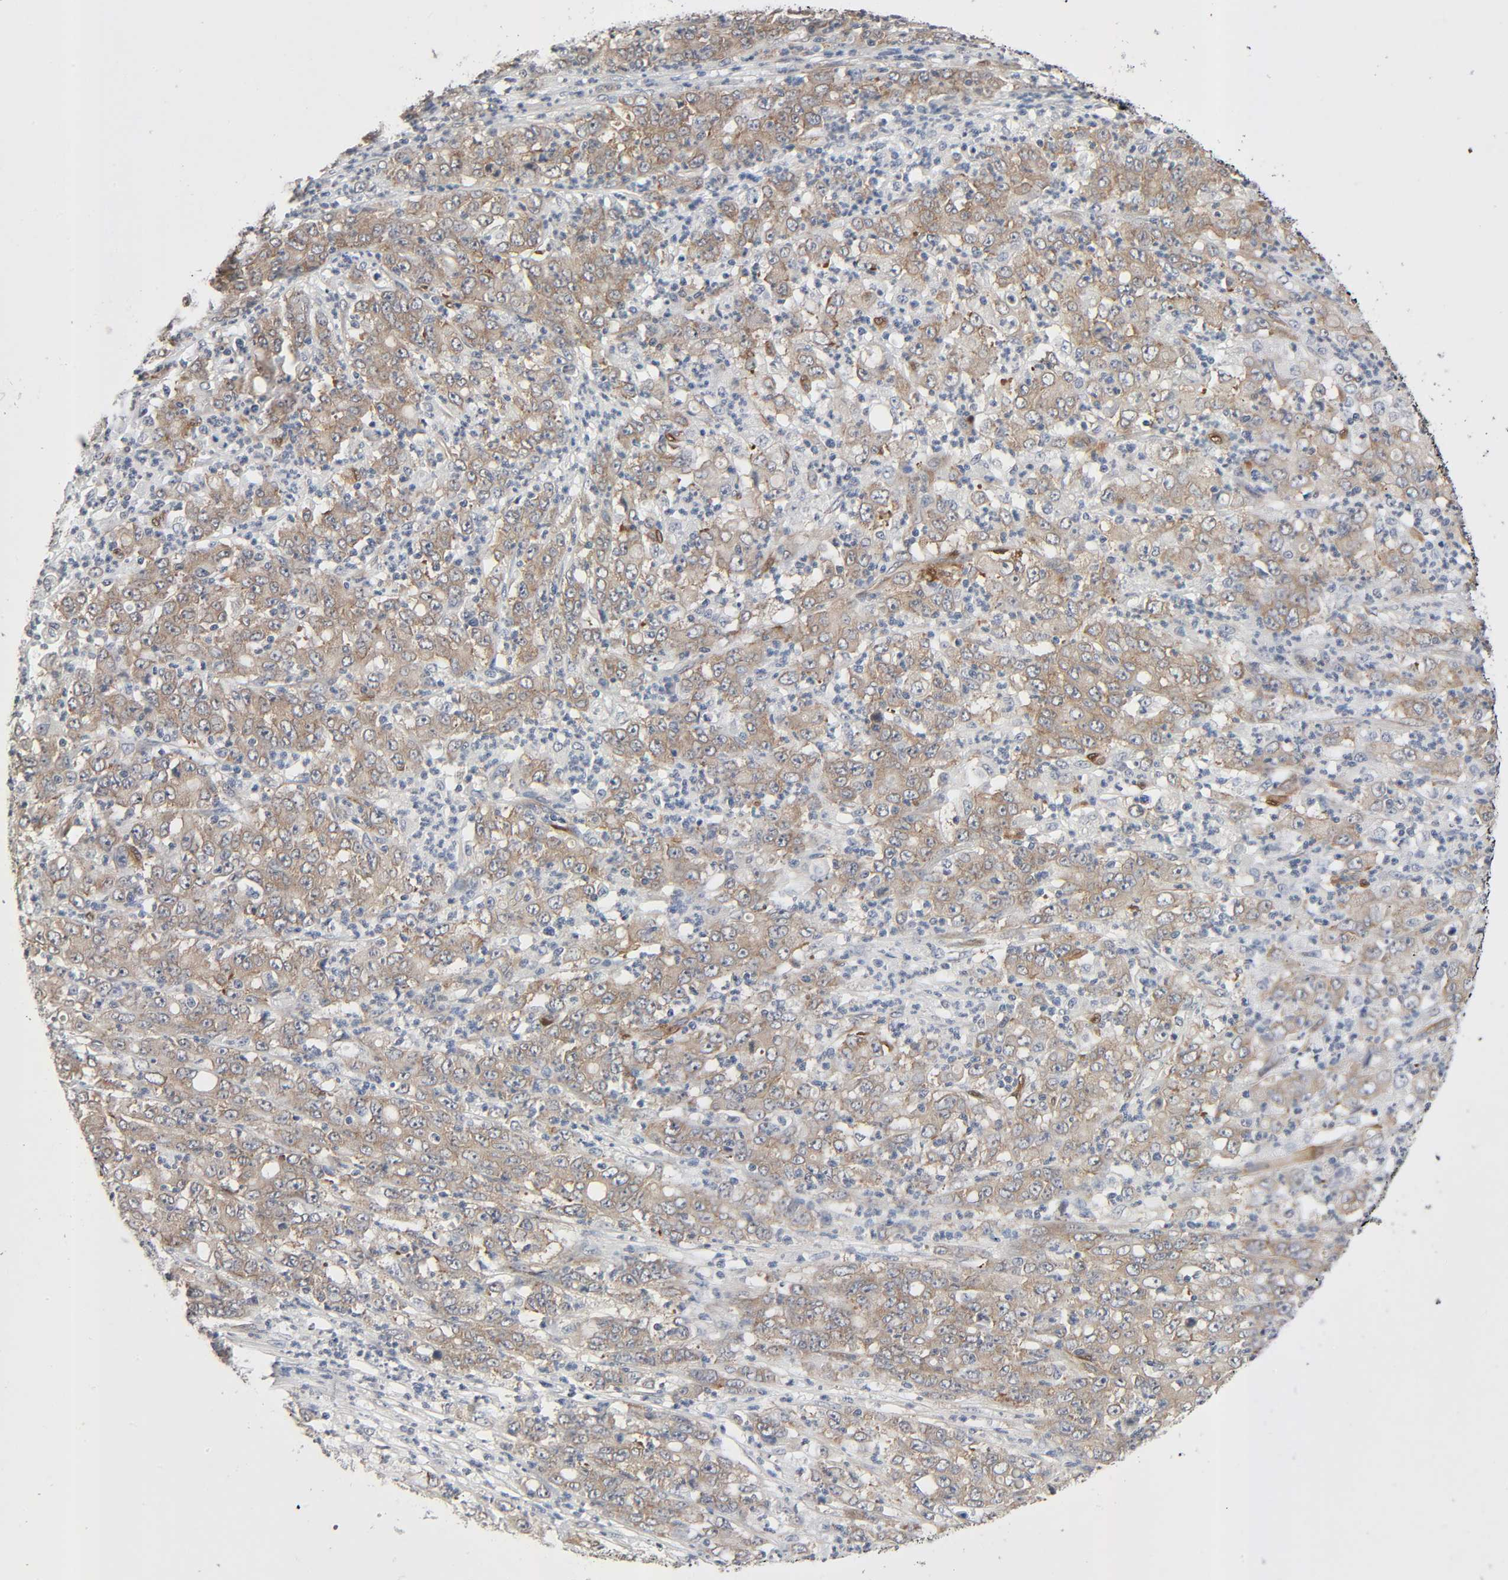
{"staining": {"intensity": "weak", "quantity": ">75%", "location": "cytoplasmic/membranous"}, "tissue": "stomach cancer", "cell_type": "Tumor cells", "image_type": "cancer", "snomed": [{"axis": "morphology", "description": "Adenocarcinoma, NOS"}, {"axis": "topography", "description": "Stomach, lower"}], "caption": "Tumor cells show weak cytoplasmic/membranous positivity in approximately >75% of cells in adenocarcinoma (stomach).", "gene": "PTK2", "patient": {"sex": "female", "age": 71}}